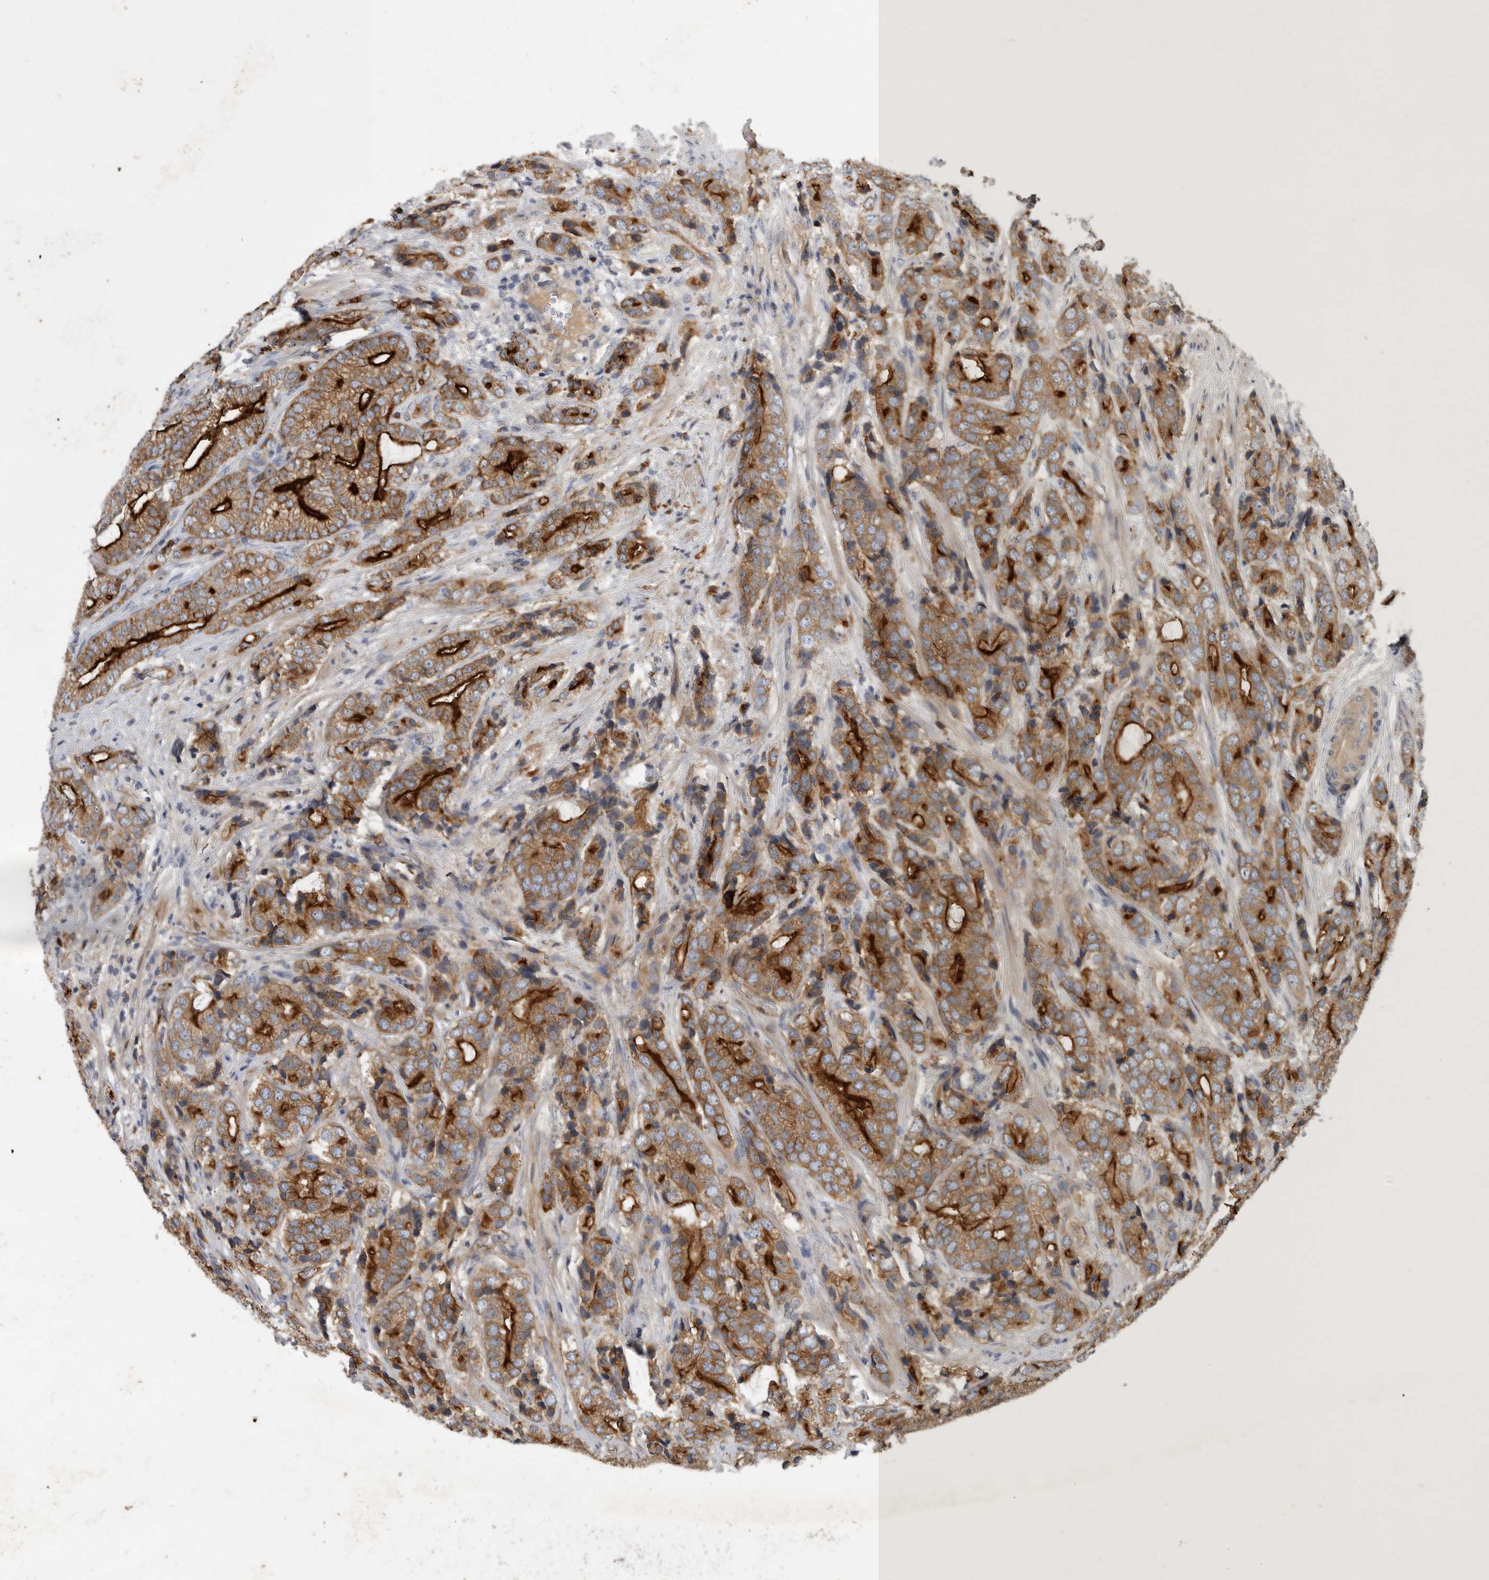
{"staining": {"intensity": "strong", "quantity": "25%-75%", "location": "cytoplasmic/membranous"}, "tissue": "prostate cancer", "cell_type": "Tumor cells", "image_type": "cancer", "snomed": [{"axis": "morphology", "description": "Adenocarcinoma, High grade"}, {"axis": "topography", "description": "Prostate"}], "caption": "Brown immunohistochemical staining in prostate cancer displays strong cytoplasmic/membranous positivity in about 25%-75% of tumor cells. Using DAB (3,3'-diaminobenzidine) (brown) and hematoxylin (blue) stains, captured at high magnification using brightfield microscopy.", "gene": "MLPH", "patient": {"sex": "male", "age": 57}}